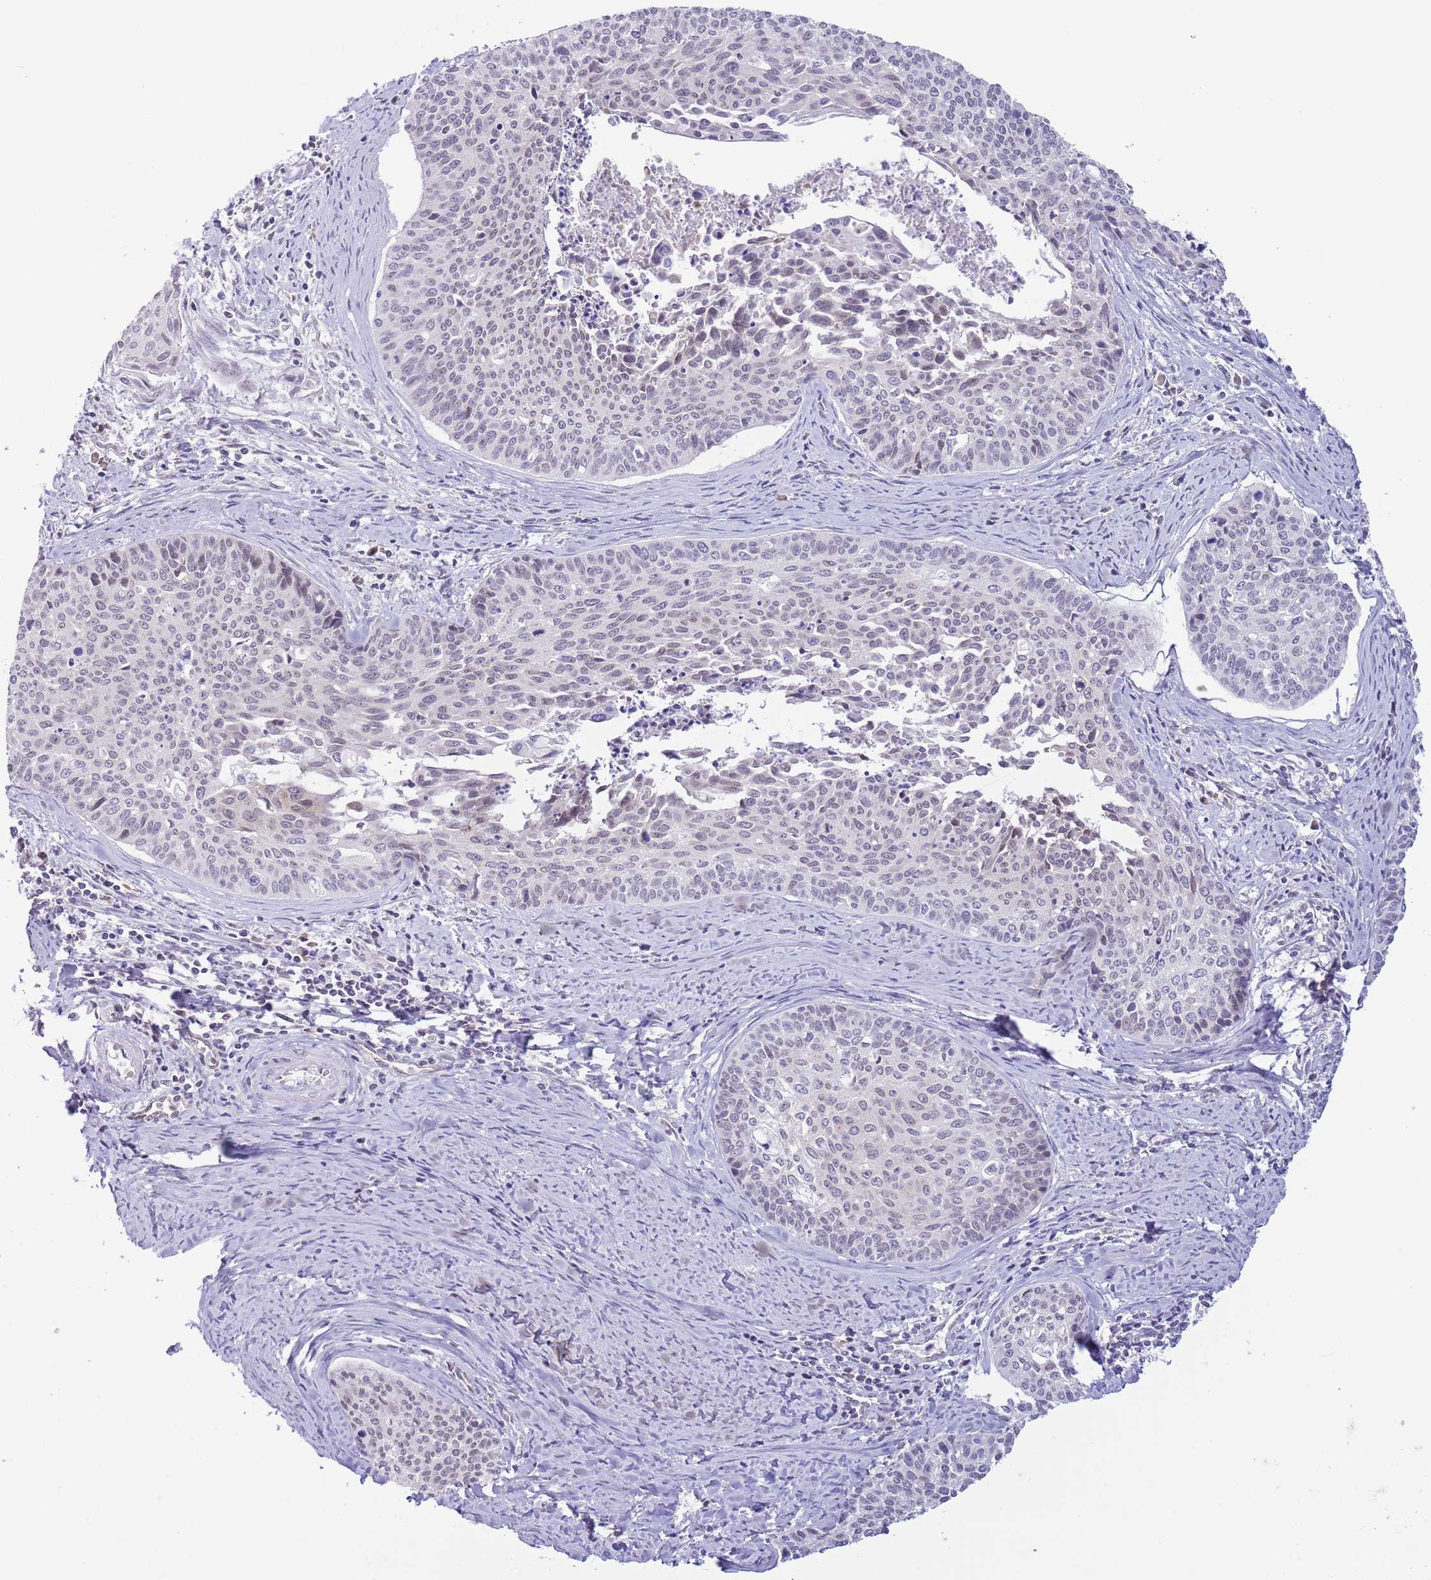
{"staining": {"intensity": "negative", "quantity": "none", "location": "none"}, "tissue": "cervical cancer", "cell_type": "Tumor cells", "image_type": "cancer", "snomed": [{"axis": "morphology", "description": "Squamous cell carcinoma, NOS"}, {"axis": "topography", "description": "Cervix"}], "caption": "Tumor cells are negative for brown protein staining in cervical cancer (squamous cell carcinoma).", "gene": "EBPL", "patient": {"sex": "female", "age": 55}}